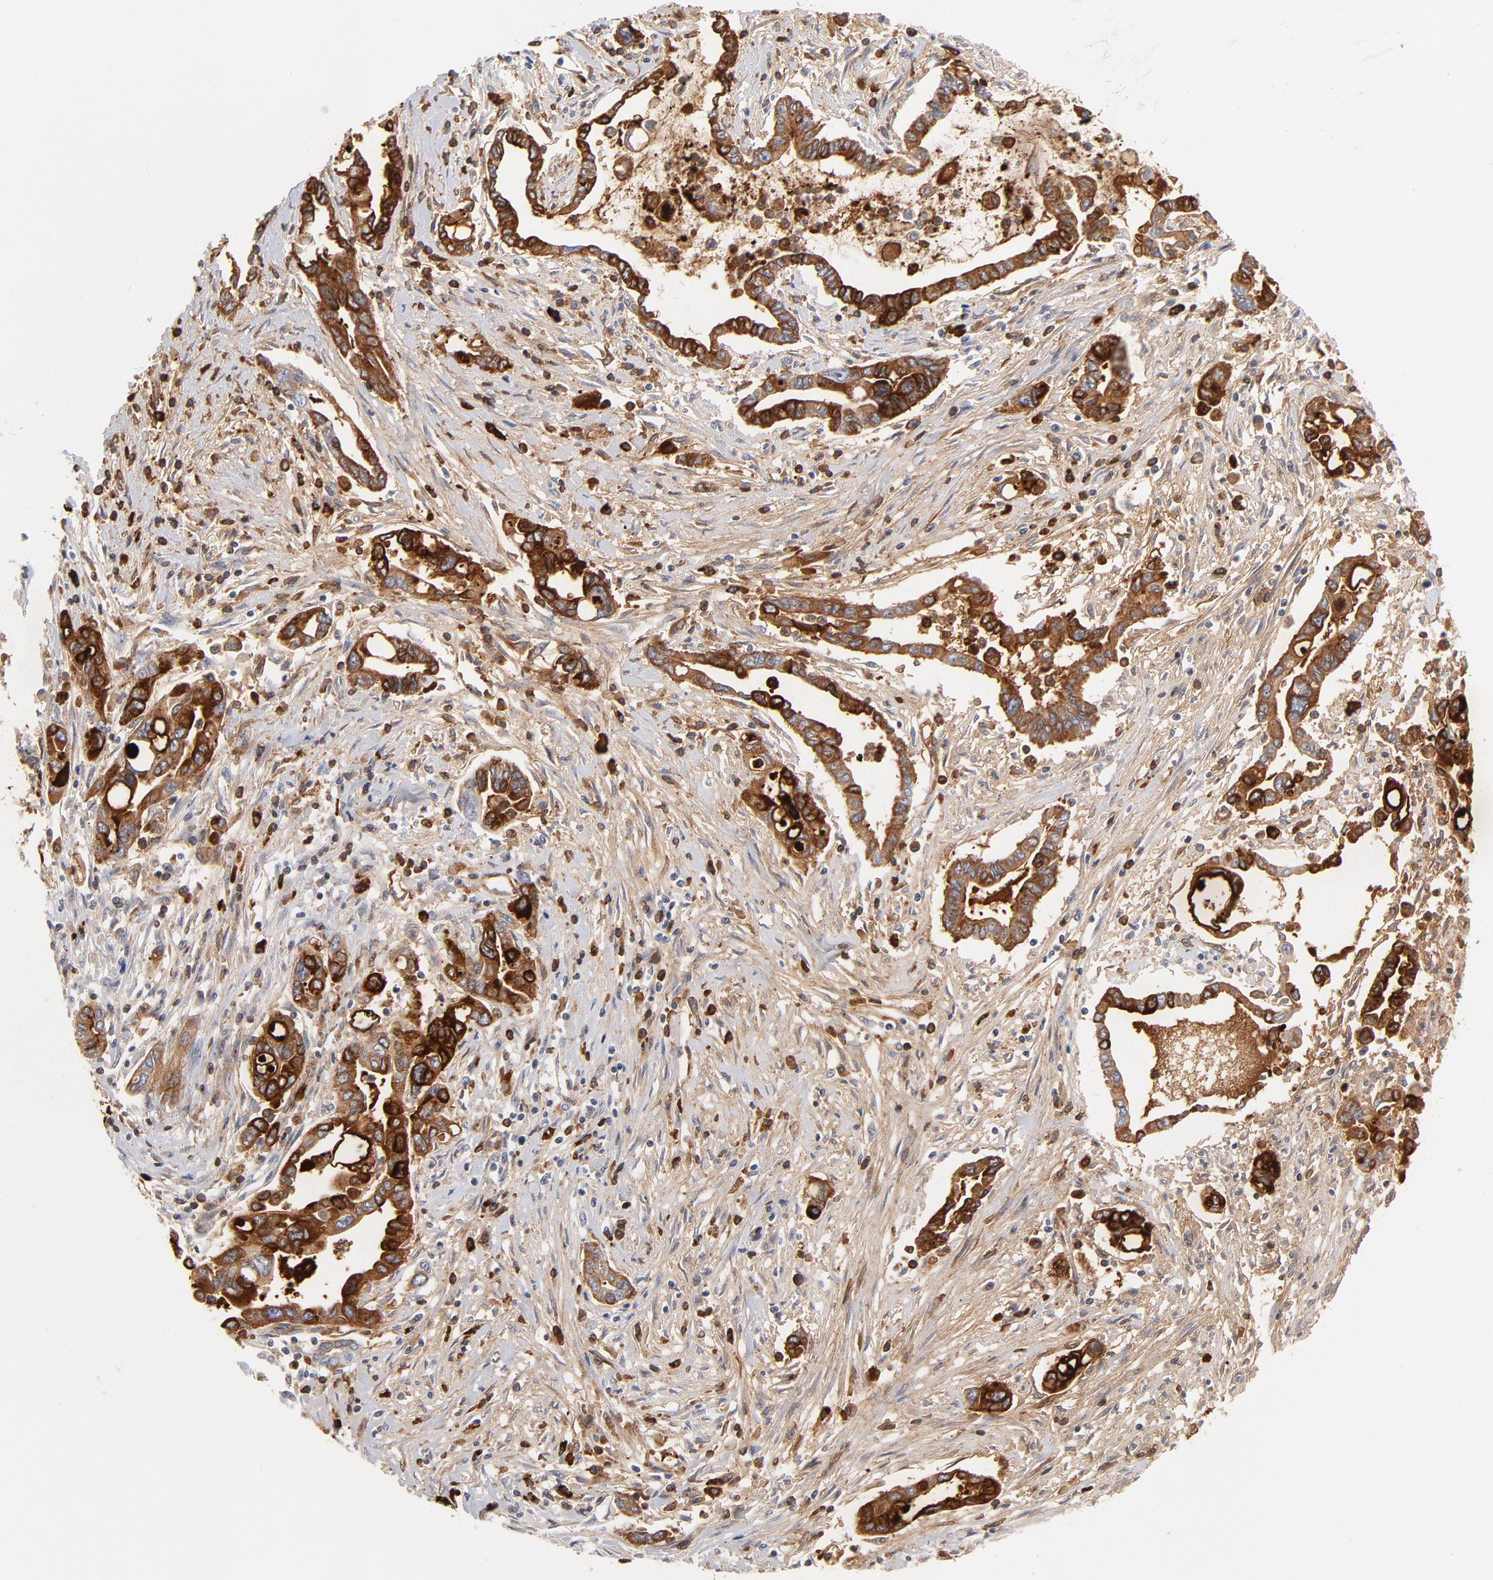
{"staining": {"intensity": "strong", "quantity": ">75%", "location": "cytoplasmic/membranous"}, "tissue": "pancreatic cancer", "cell_type": "Tumor cells", "image_type": "cancer", "snomed": [{"axis": "morphology", "description": "Adenocarcinoma, NOS"}, {"axis": "topography", "description": "Pancreas"}], "caption": "A micrograph of pancreatic cancer stained for a protein displays strong cytoplasmic/membranous brown staining in tumor cells. Immunohistochemistry (ihc) stains the protein of interest in brown and the nuclei are stained blue.", "gene": "PLAT", "patient": {"sex": "female", "age": 57}}